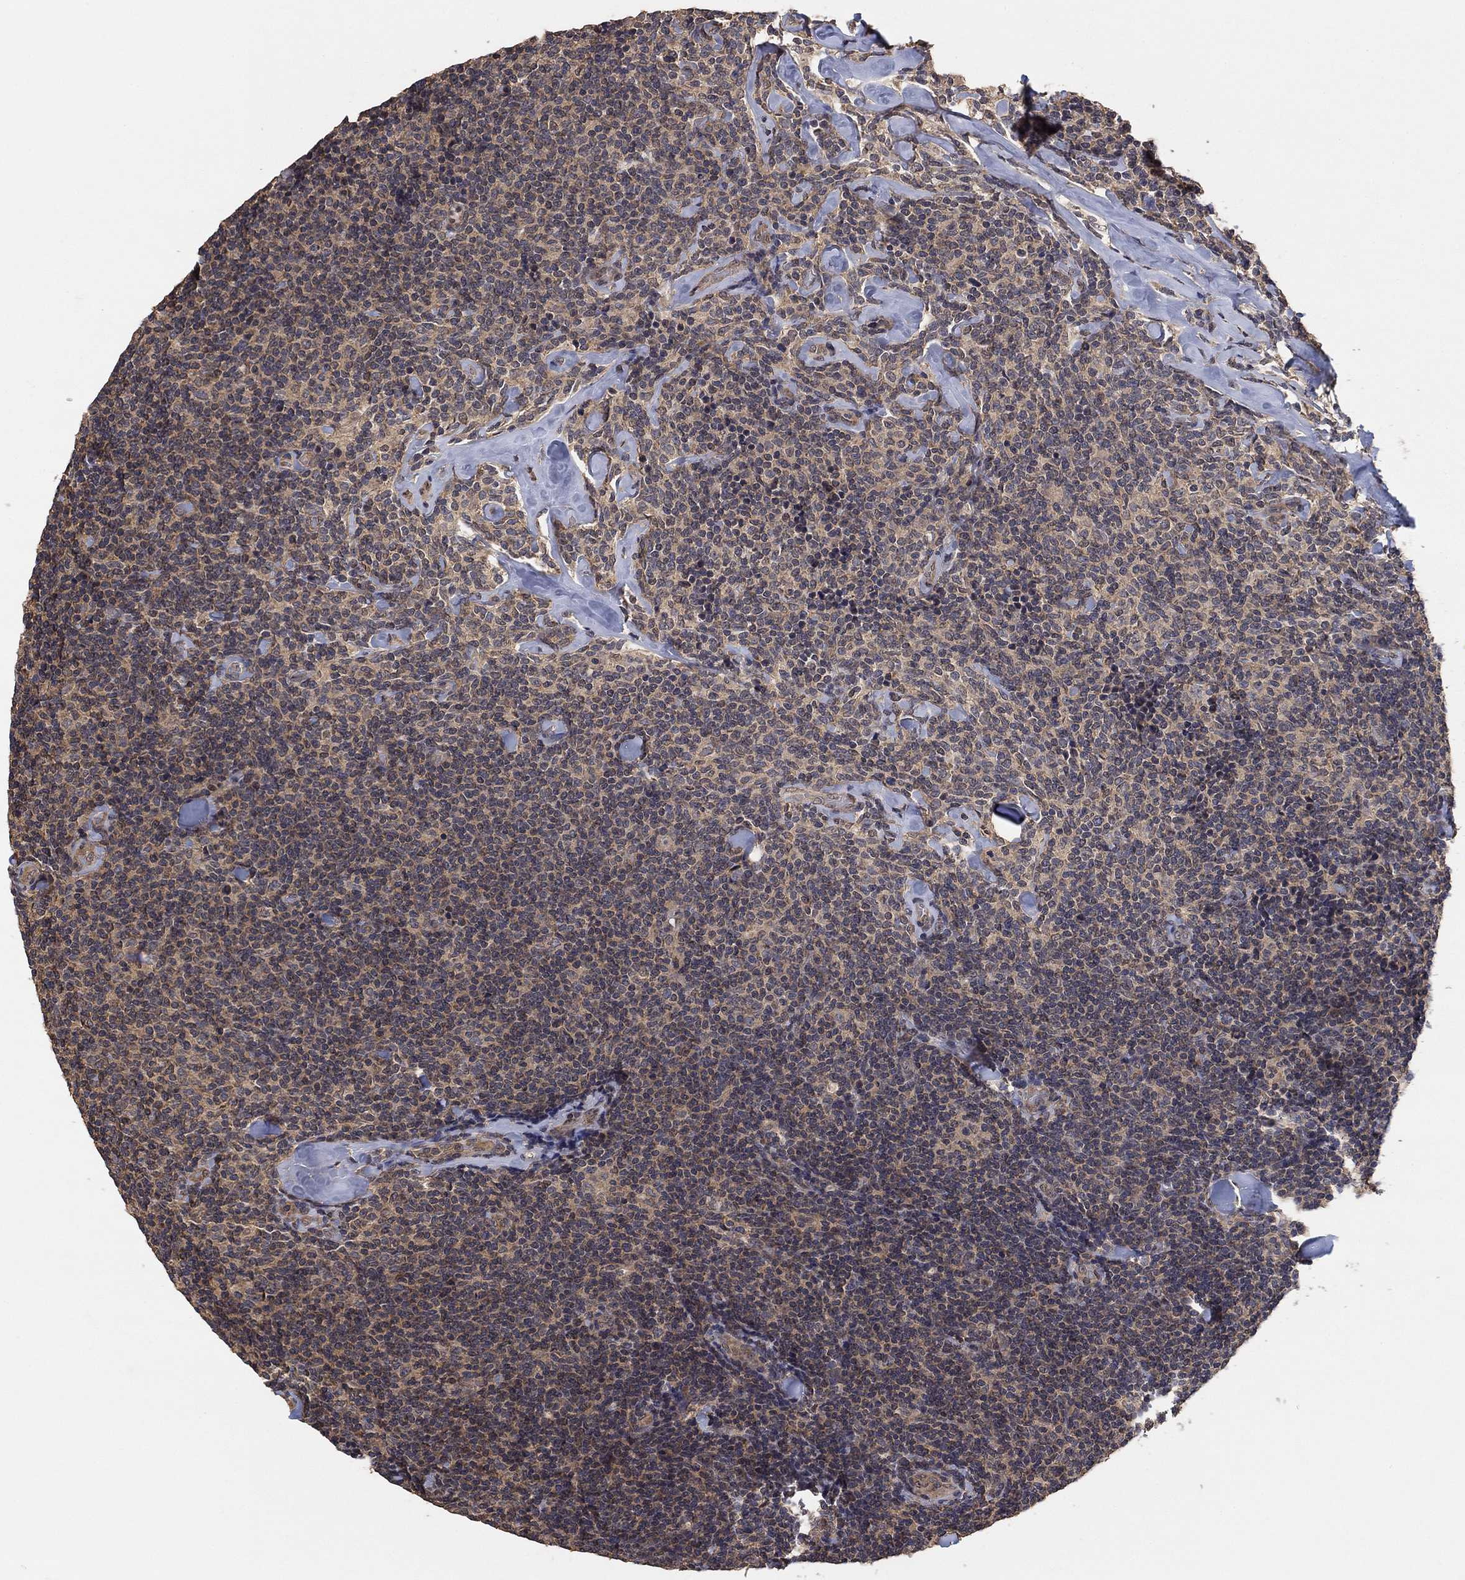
{"staining": {"intensity": "negative", "quantity": "none", "location": "none"}, "tissue": "lymphoma", "cell_type": "Tumor cells", "image_type": "cancer", "snomed": [{"axis": "morphology", "description": "Malignant lymphoma, non-Hodgkin's type, Low grade"}, {"axis": "topography", "description": "Lymph node"}], "caption": "An IHC histopathology image of low-grade malignant lymphoma, non-Hodgkin's type is shown. There is no staining in tumor cells of low-grade malignant lymphoma, non-Hodgkin's type. The staining was performed using DAB to visualize the protein expression in brown, while the nuclei were stained in blue with hematoxylin (Magnification: 20x).", "gene": "CCDC43", "patient": {"sex": "female", "age": 56}}